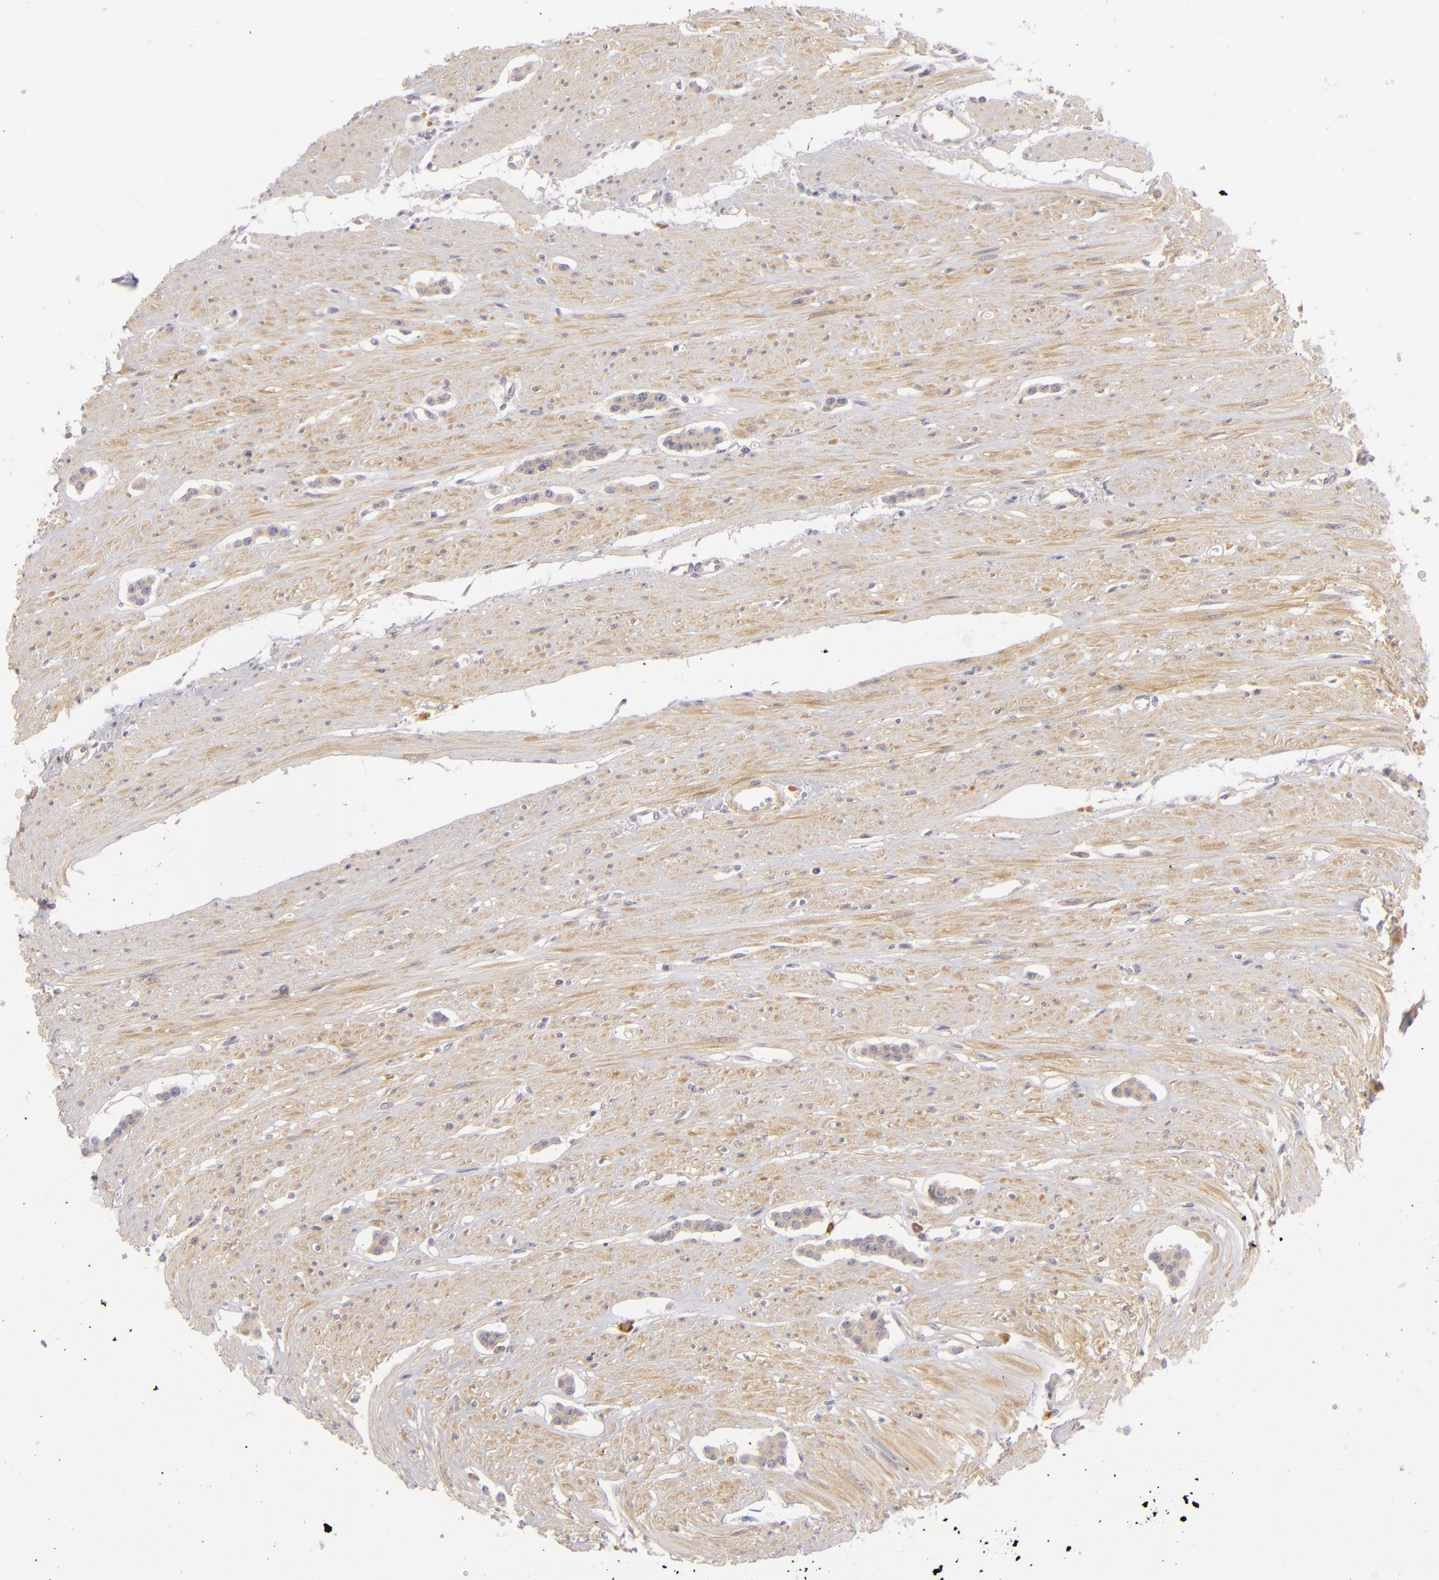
{"staining": {"intensity": "weak", "quantity": "25%-75%", "location": "cytoplasmic/membranous"}, "tissue": "carcinoid", "cell_type": "Tumor cells", "image_type": "cancer", "snomed": [{"axis": "morphology", "description": "Carcinoid, malignant, NOS"}, {"axis": "topography", "description": "Small intestine"}], "caption": "This photomicrograph displays immunohistochemistry staining of human carcinoid, with low weak cytoplasmic/membranous positivity in approximately 25%-75% of tumor cells.", "gene": "CD83", "patient": {"sex": "male", "age": 60}}